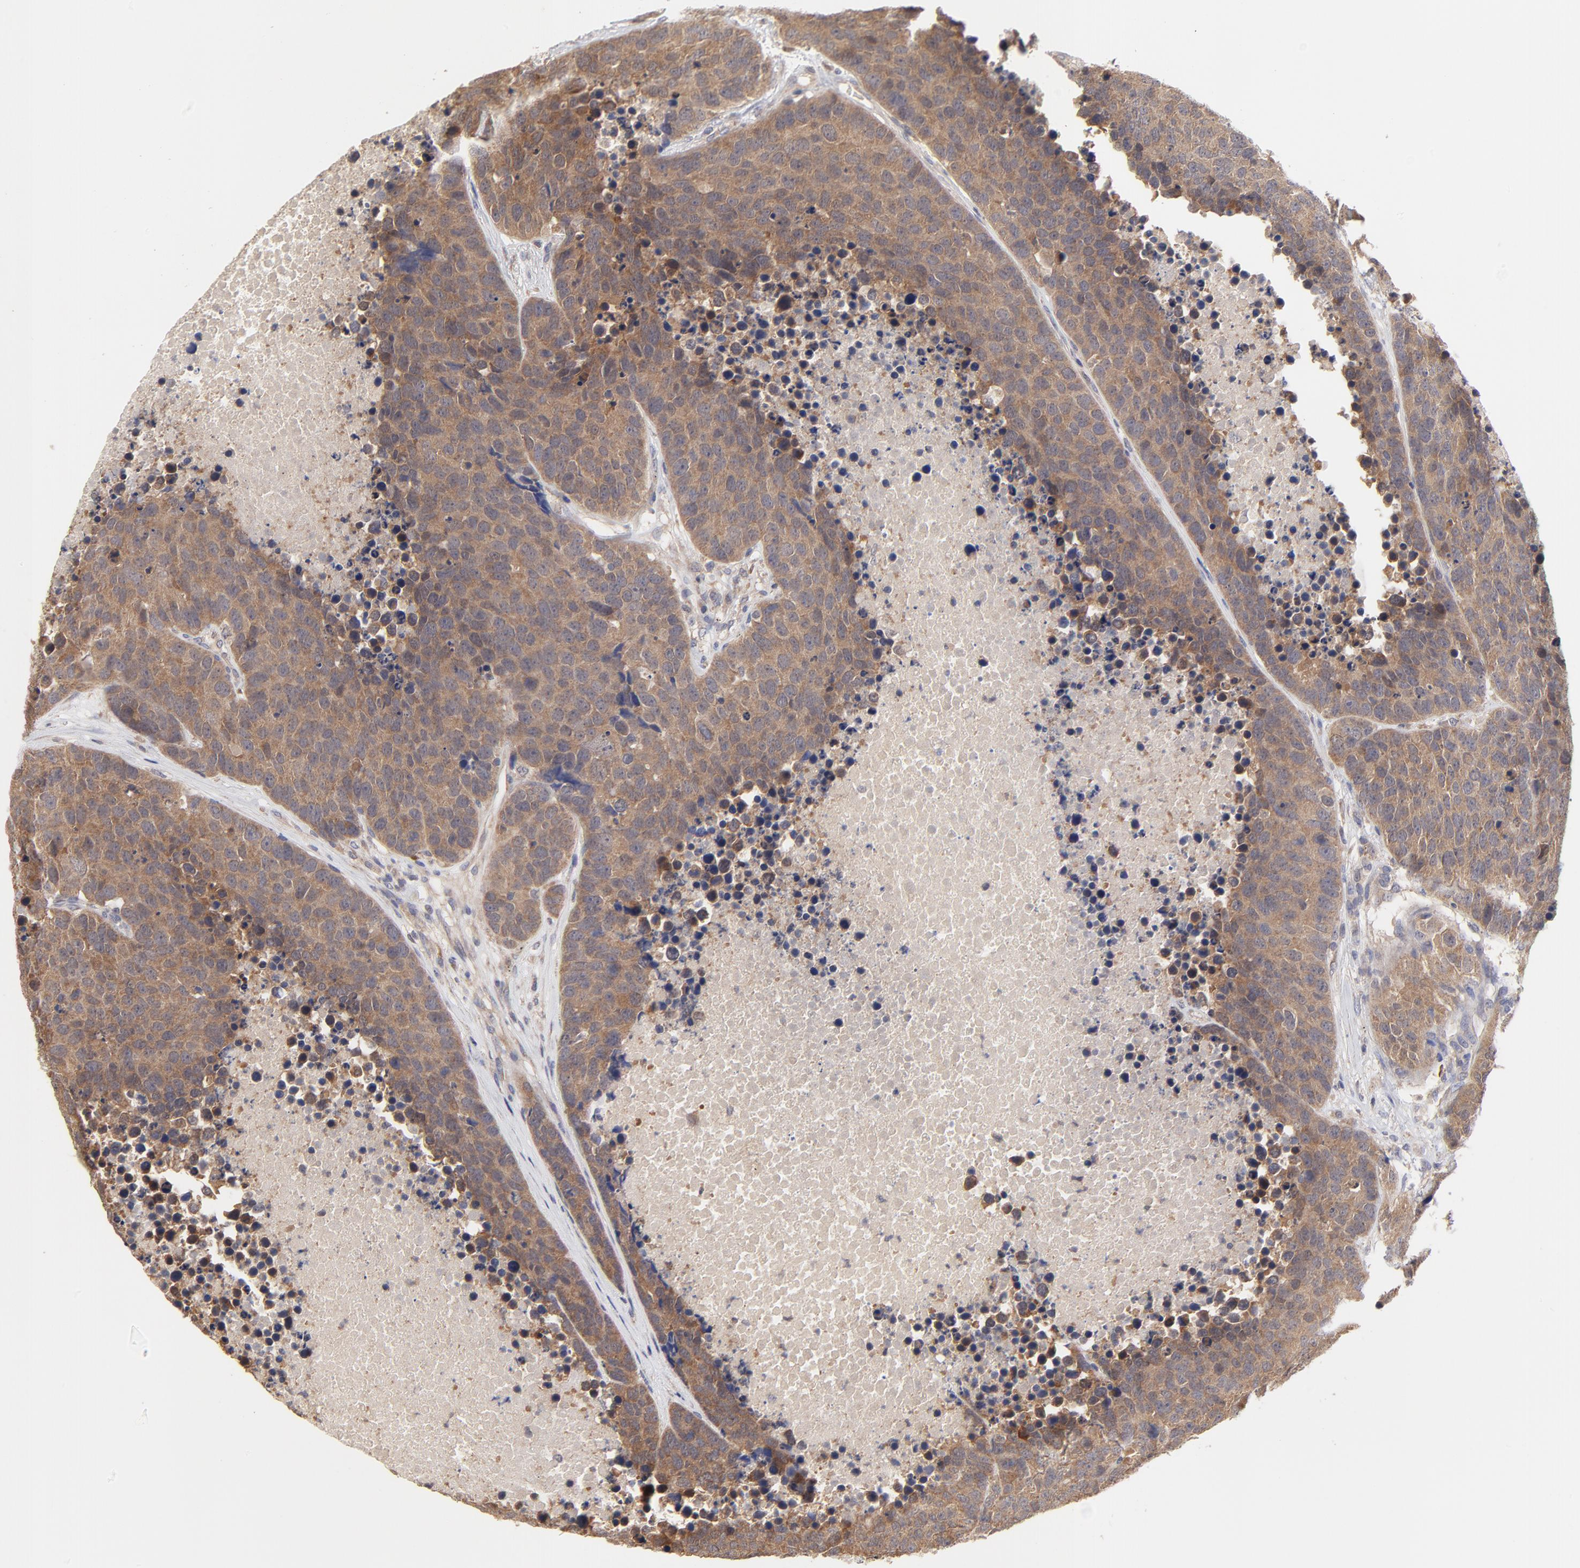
{"staining": {"intensity": "strong", "quantity": ">75%", "location": "cytoplasmic/membranous"}, "tissue": "carcinoid", "cell_type": "Tumor cells", "image_type": "cancer", "snomed": [{"axis": "morphology", "description": "Carcinoid, malignant, NOS"}, {"axis": "topography", "description": "Lung"}], "caption": "DAB (3,3'-diaminobenzidine) immunohistochemical staining of human carcinoid (malignant) exhibits strong cytoplasmic/membranous protein expression in about >75% of tumor cells. (IHC, brightfield microscopy, high magnification).", "gene": "PCMT1", "patient": {"sex": "male", "age": 60}}